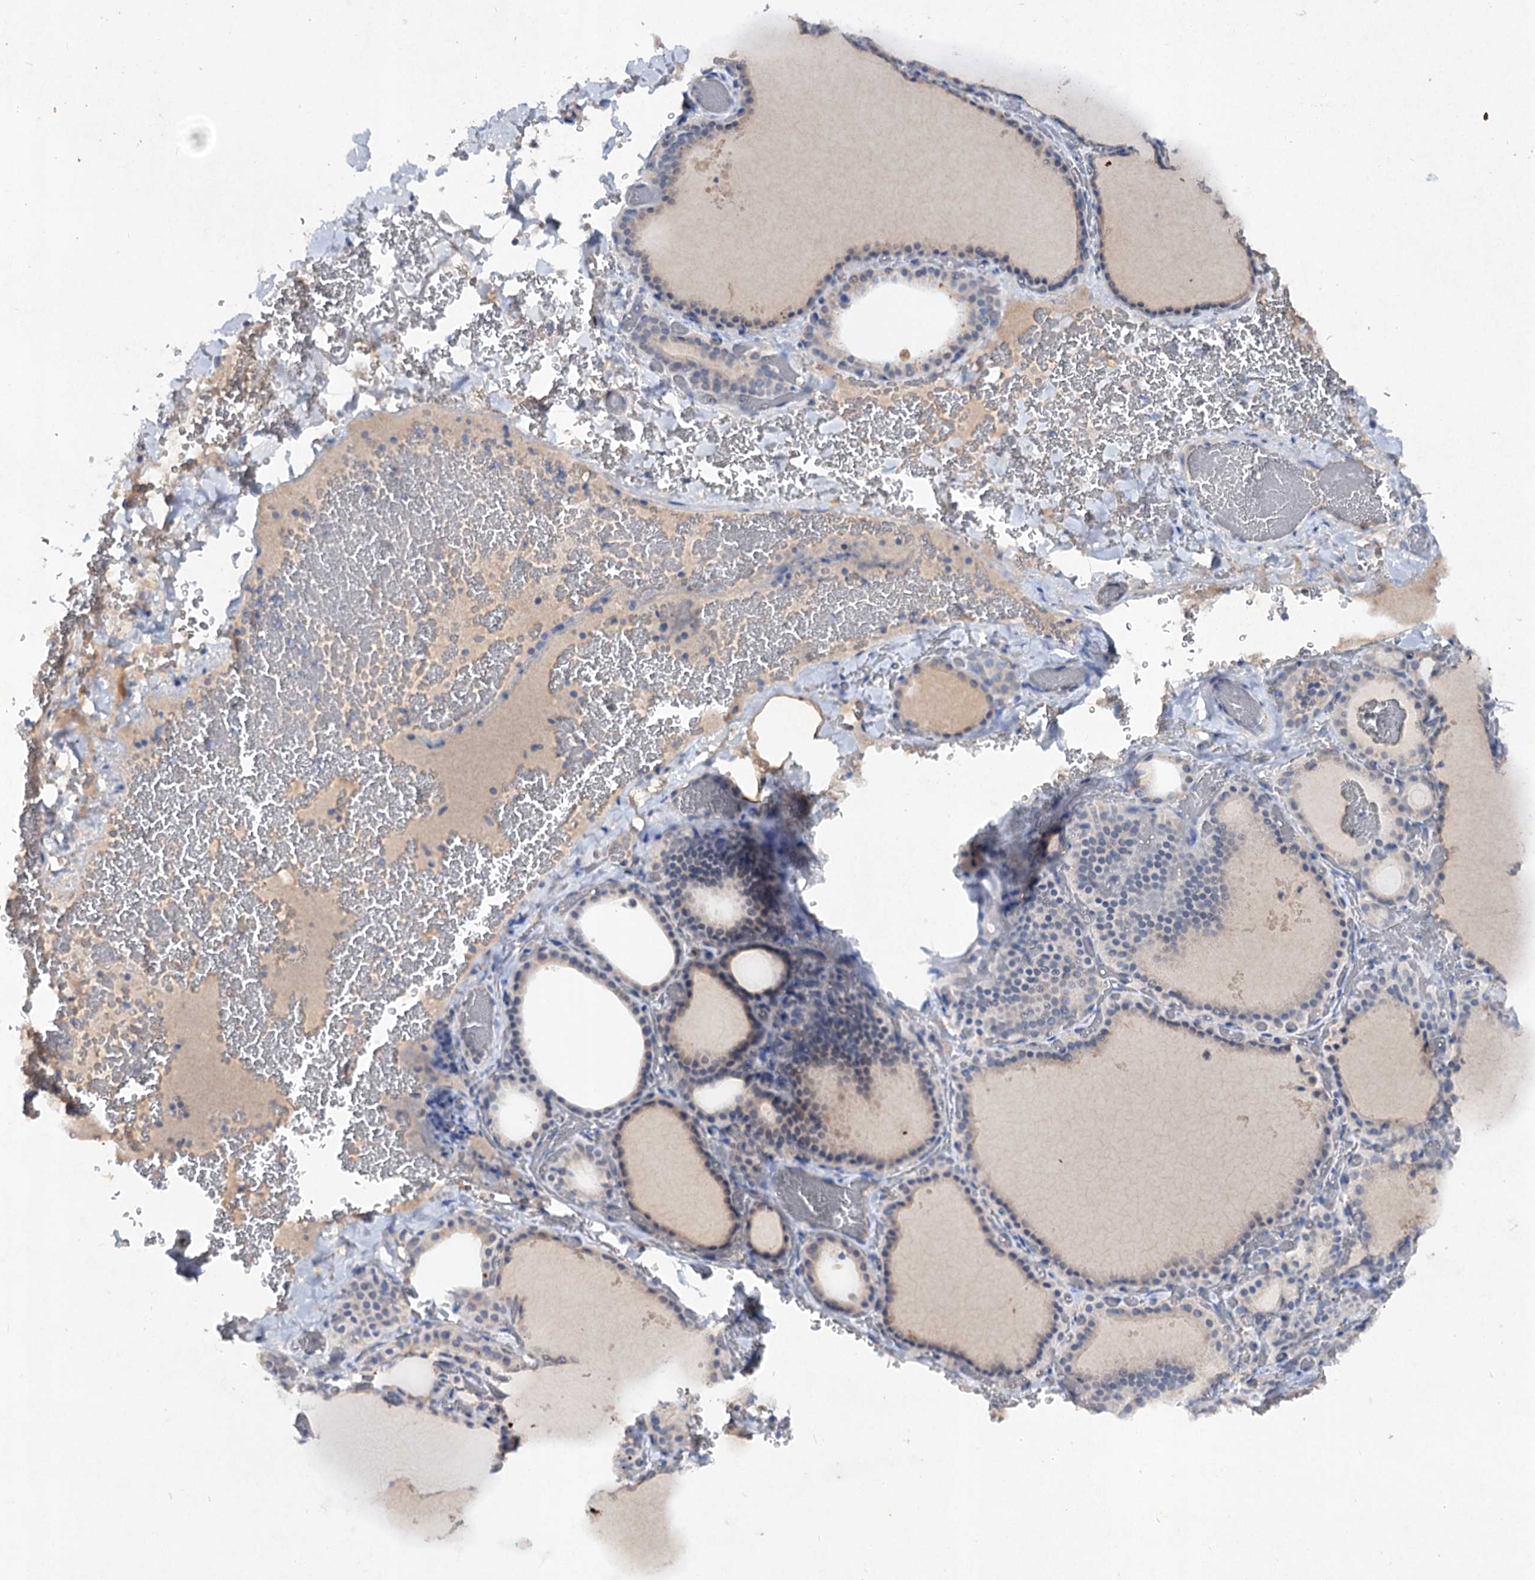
{"staining": {"intensity": "negative", "quantity": "none", "location": "none"}, "tissue": "thyroid gland", "cell_type": "Glandular cells", "image_type": "normal", "snomed": [{"axis": "morphology", "description": "Normal tissue, NOS"}, {"axis": "topography", "description": "Thyroid gland"}], "caption": "Glandular cells are negative for protein expression in normal human thyroid gland. (DAB immunohistochemistry (IHC) visualized using brightfield microscopy, high magnification).", "gene": "ATP4A", "patient": {"sex": "female", "age": 39}}